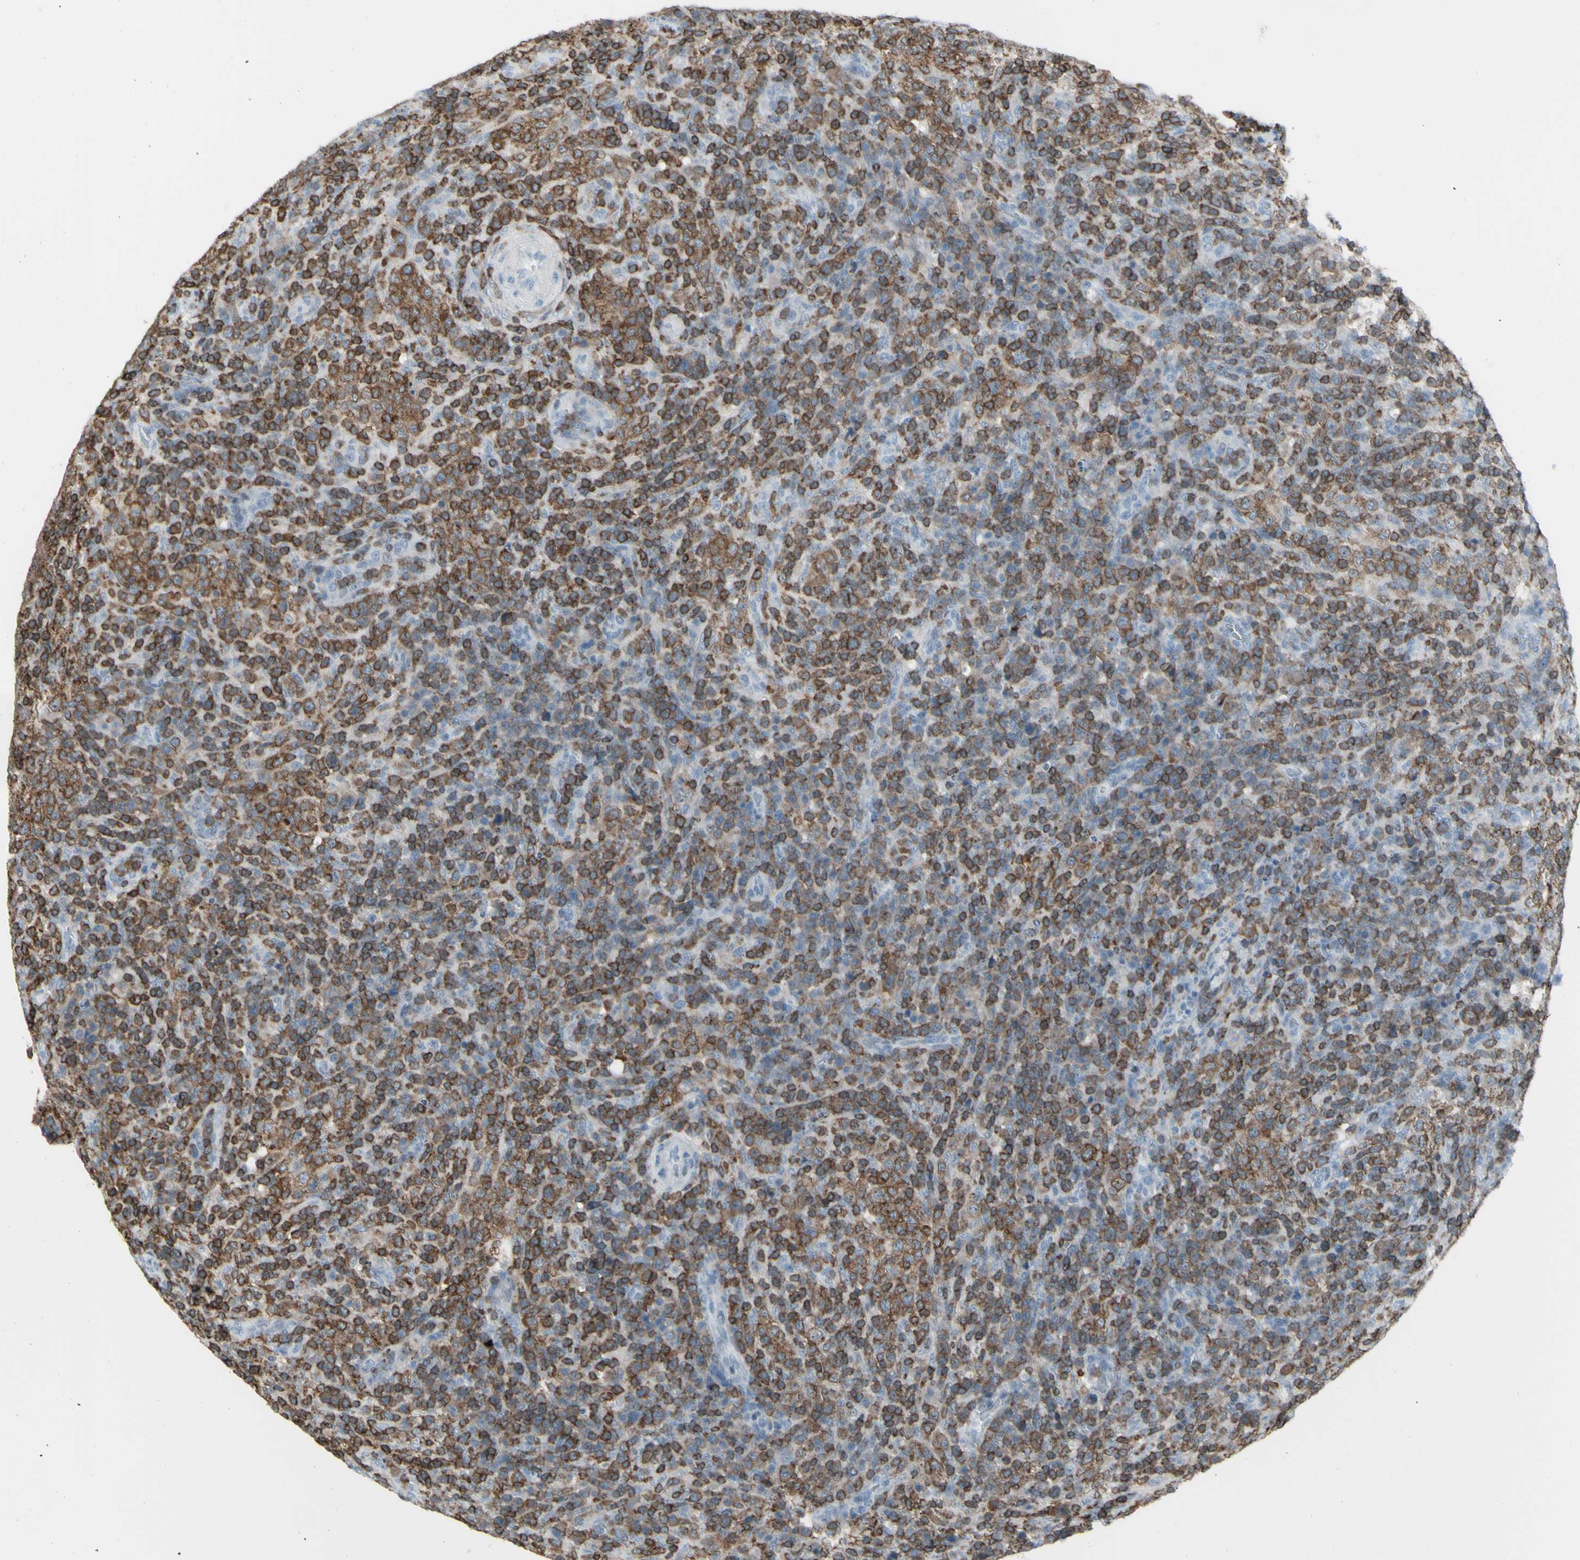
{"staining": {"intensity": "strong", "quantity": "25%-75%", "location": "cytoplasmic/membranous"}, "tissue": "lymphoma", "cell_type": "Tumor cells", "image_type": "cancer", "snomed": [{"axis": "morphology", "description": "Malignant lymphoma, non-Hodgkin's type, High grade"}, {"axis": "topography", "description": "Lymph node"}], "caption": "Protein staining of lymphoma tissue exhibits strong cytoplasmic/membranous positivity in about 25%-75% of tumor cells.", "gene": "NRG1", "patient": {"sex": "female", "age": 76}}